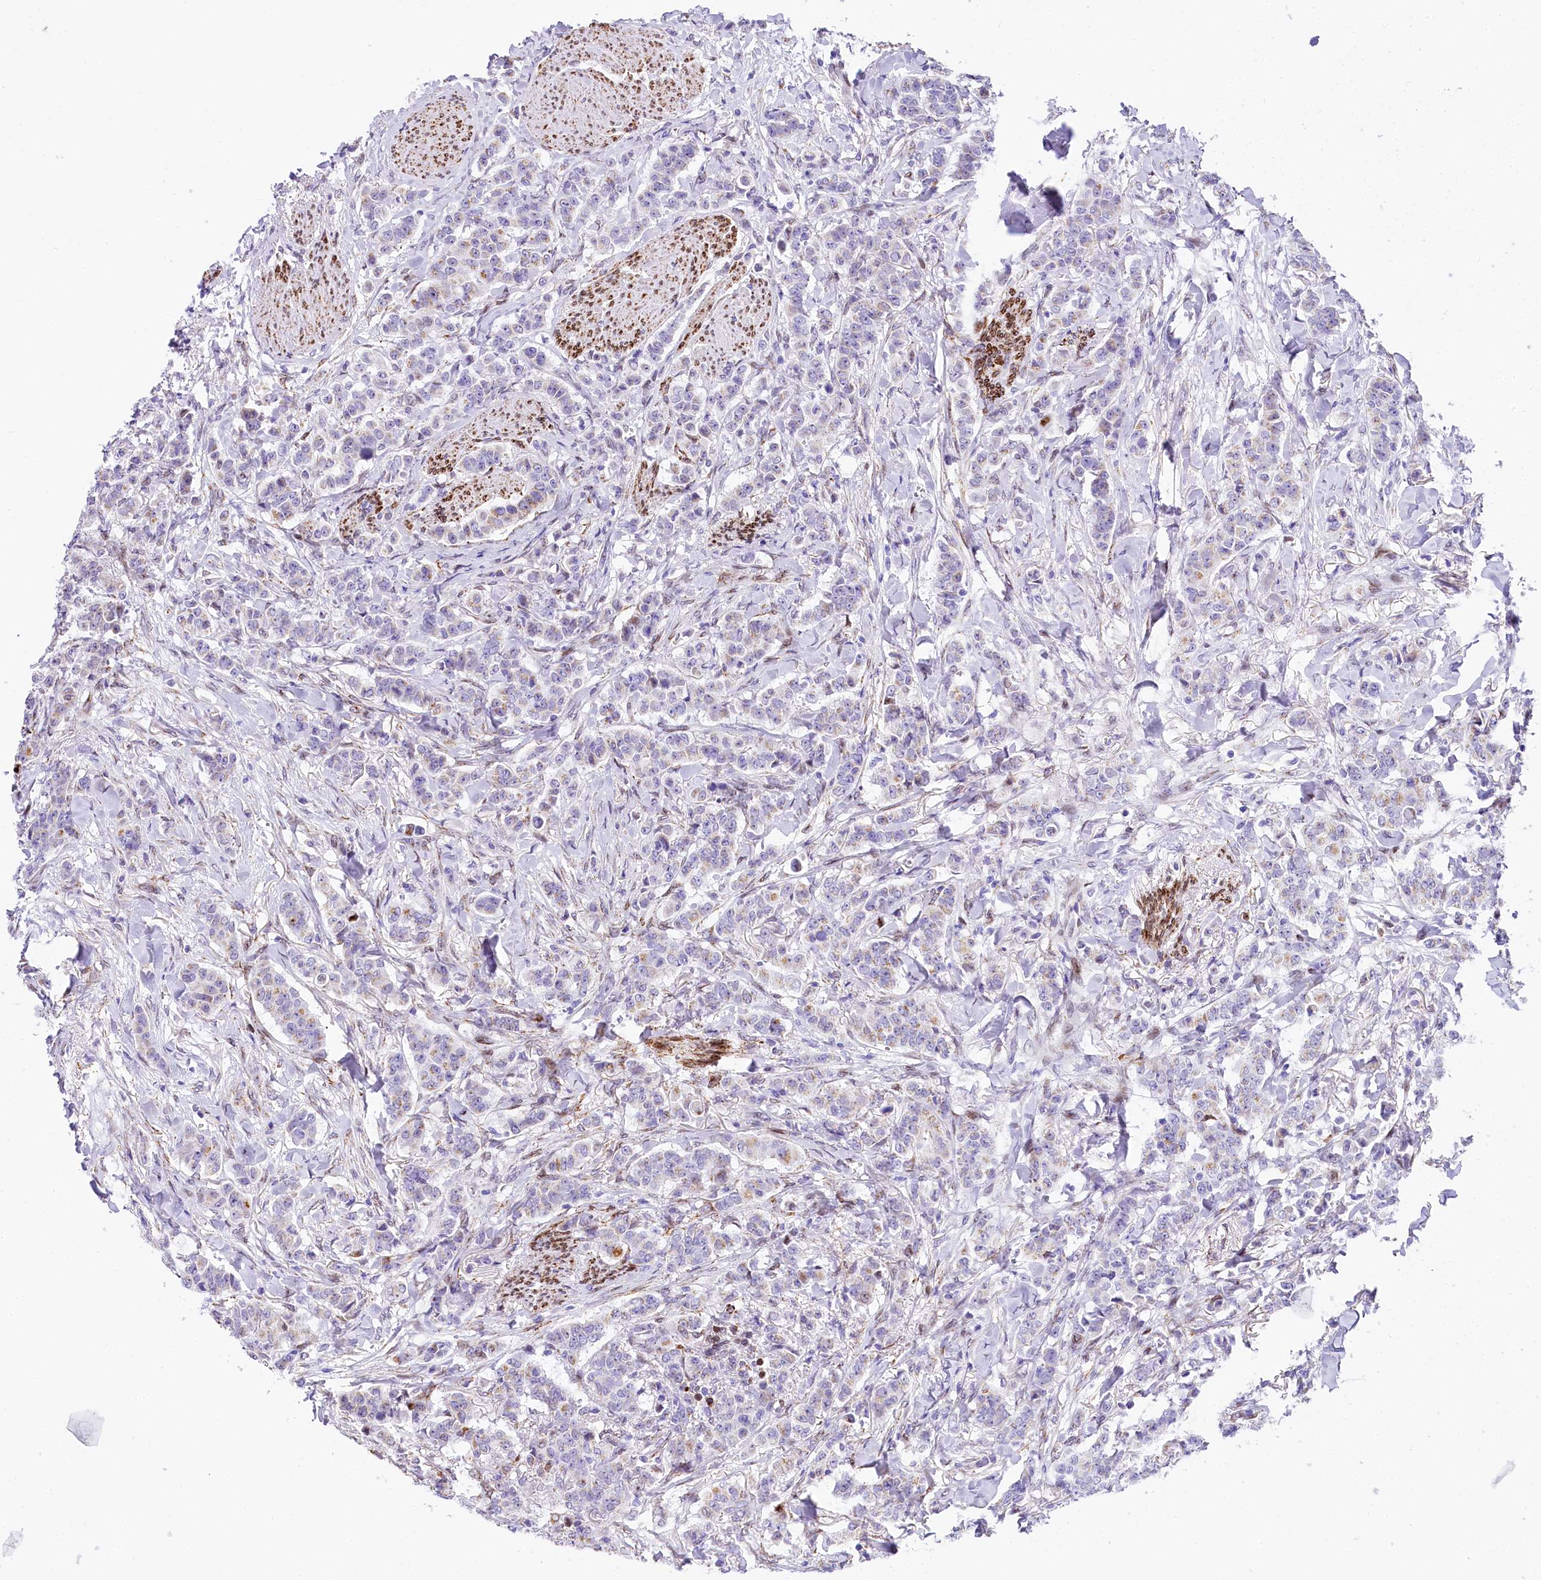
{"staining": {"intensity": "negative", "quantity": "none", "location": "none"}, "tissue": "breast cancer", "cell_type": "Tumor cells", "image_type": "cancer", "snomed": [{"axis": "morphology", "description": "Duct carcinoma"}, {"axis": "topography", "description": "Breast"}], "caption": "This is a photomicrograph of immunohistochemistry staining of intraductal carcinoma (breast), which shows no staining in tumor cells.", "gene": "PPIP5K2", "patient": {"sex": "female", "age": 40}}